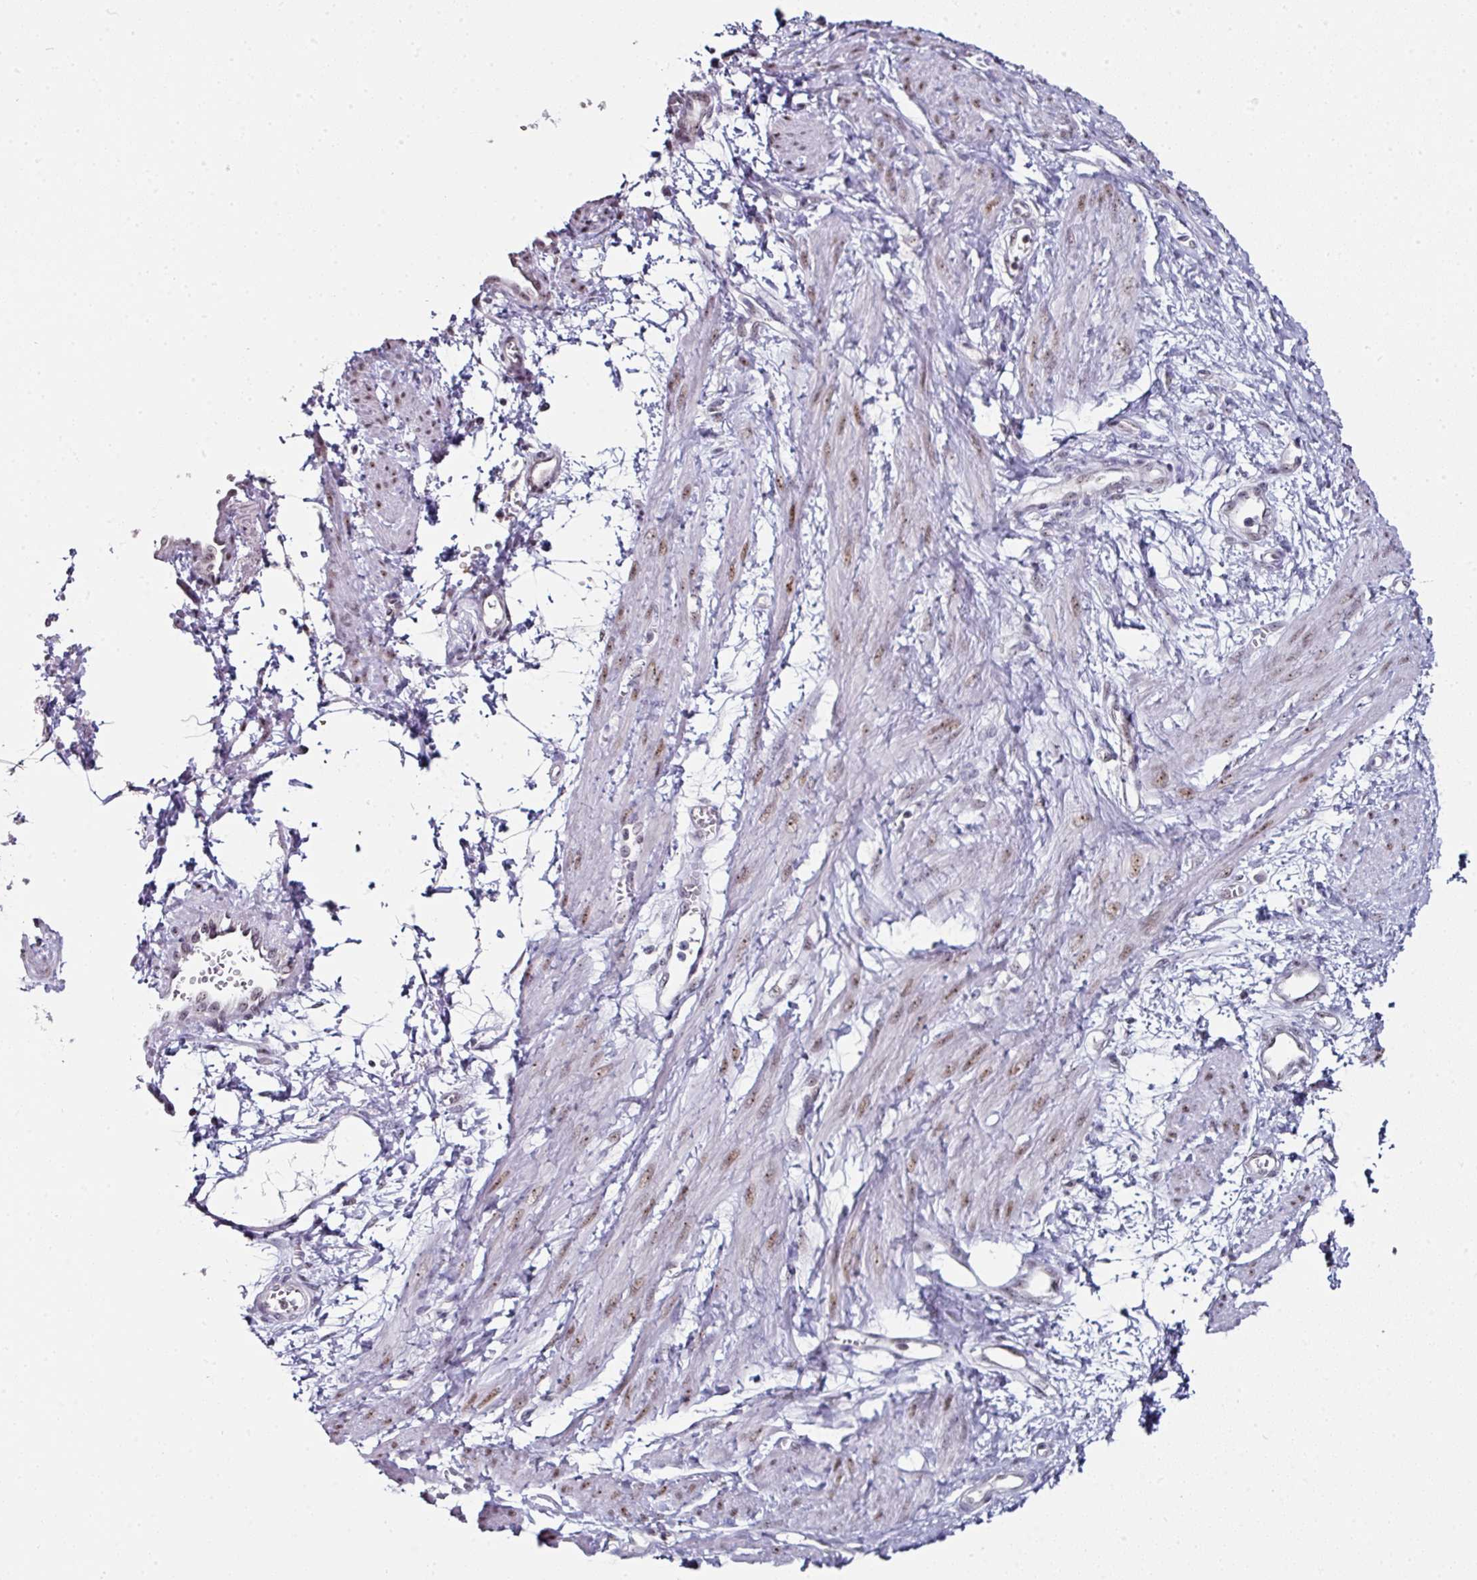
{"staining": {"intensity": "weak", "quantity": ">75%", "location": "nuclear"}, "tissue": "smooth muscle", "cell_type": "Smooth muscle cells", "image_type": "normal", "snomed": [{"axis": "morphology", "description": "Normal tissue, NOS"}, {"axis": "topography", "description": "Smooth muscle"}, {"axis": "topography", "description": "Uterus"}], "caption": "The image reveals immunohistochemical staining of normal smooth muscle. There is weak nuclear positivity is seen in about >75% of smooth muscle cells.", "gene": "NACC2", "patient": {"sex": "female", "age": 39}}